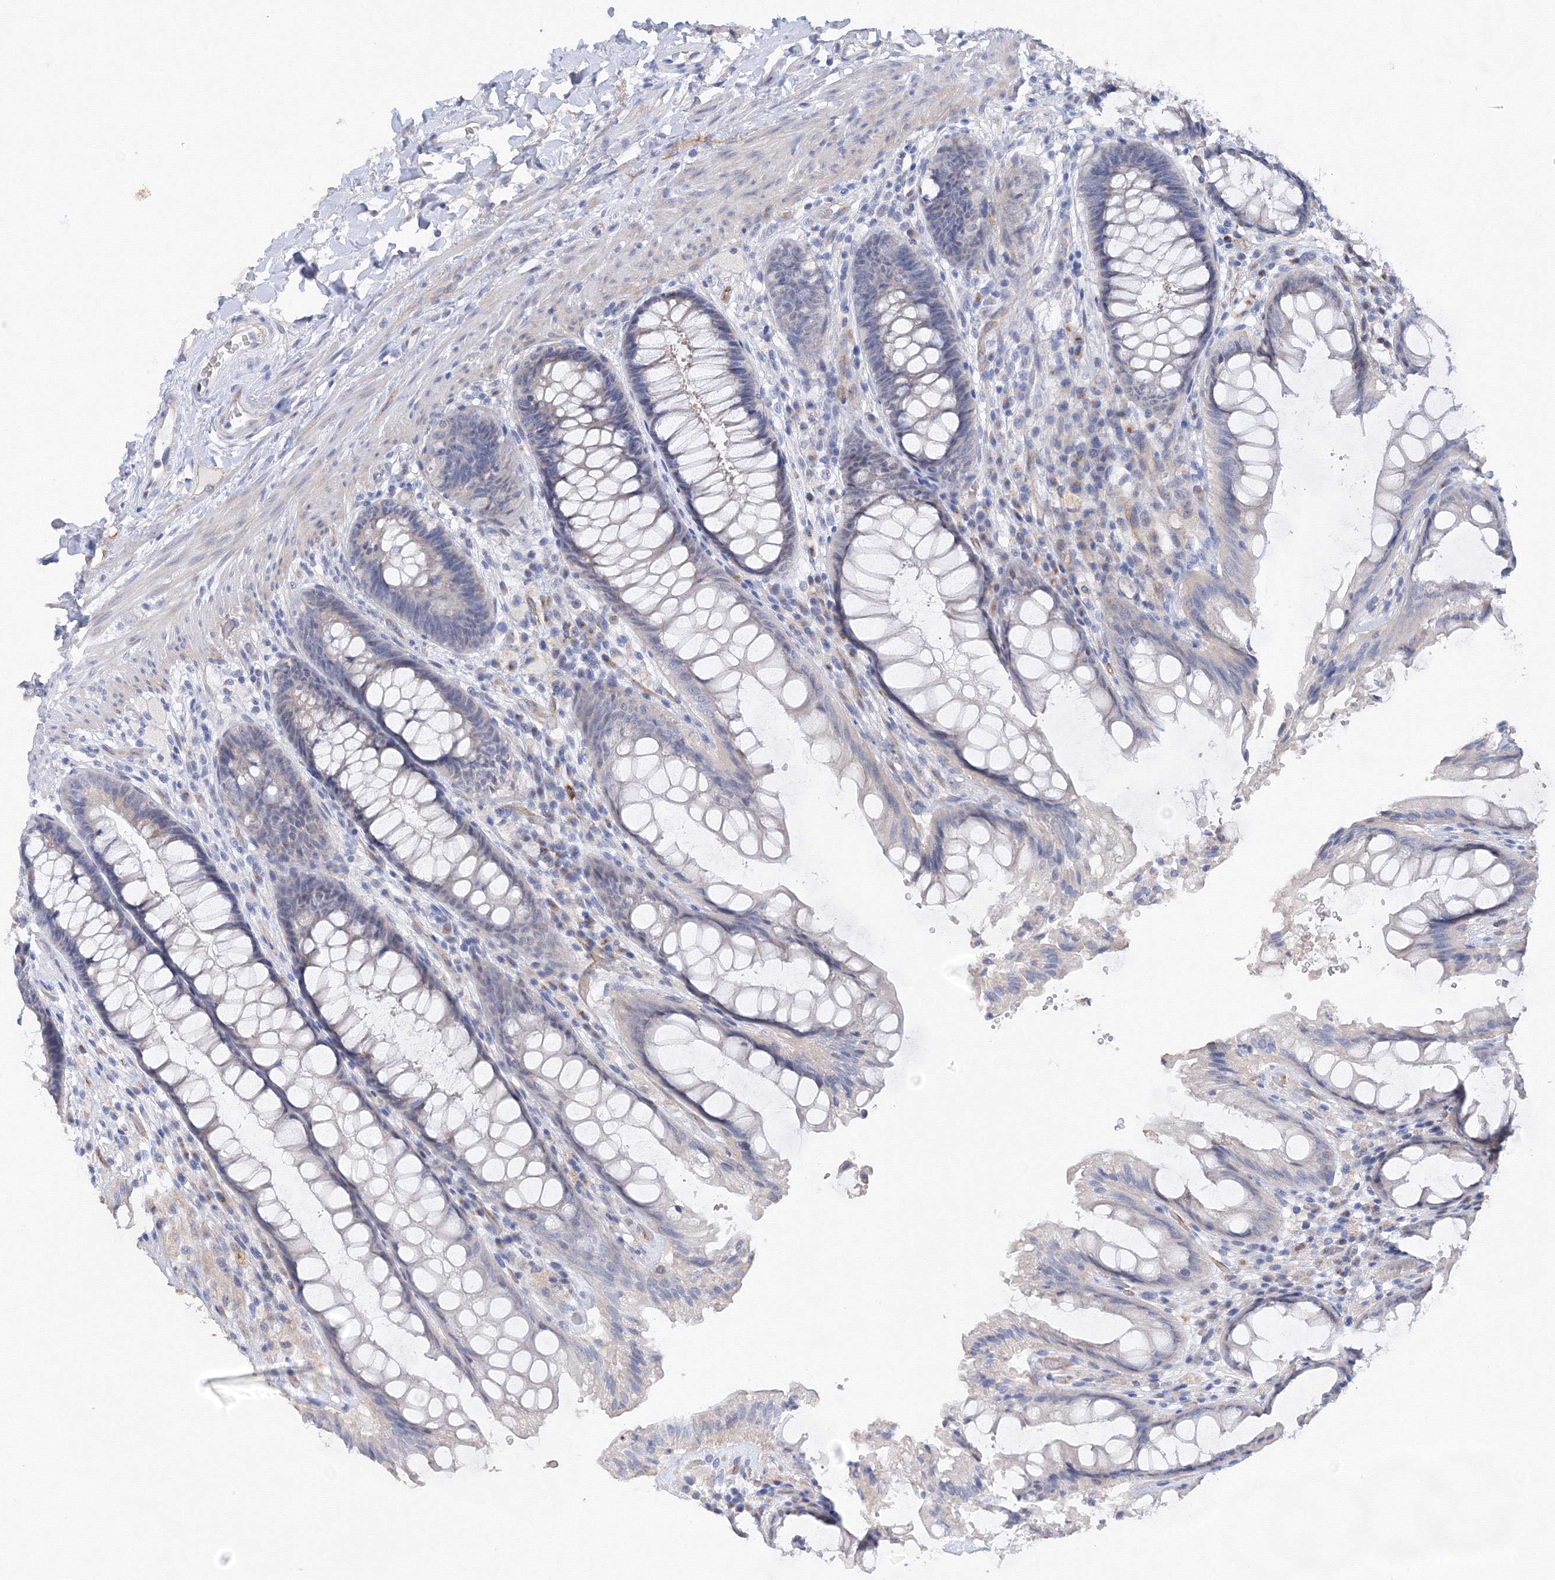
{"staining": {"intensity": "negative", "quantity": "none", "location": "none"}, "tissue": "rectum", "cell_type": "Glandular cells", "image_type": "normal", "snomed": [{"axis": "morphology", "description": "Normal tissue, NOS"}, {"axis": "topography", "description": "Rectum"}], "caption": "Rectum was stained to show a protein in brown. There is no significant positivity in glandular cells.", "gene": "TAMM41", "patient": {"sex": "female", "age": 46}}